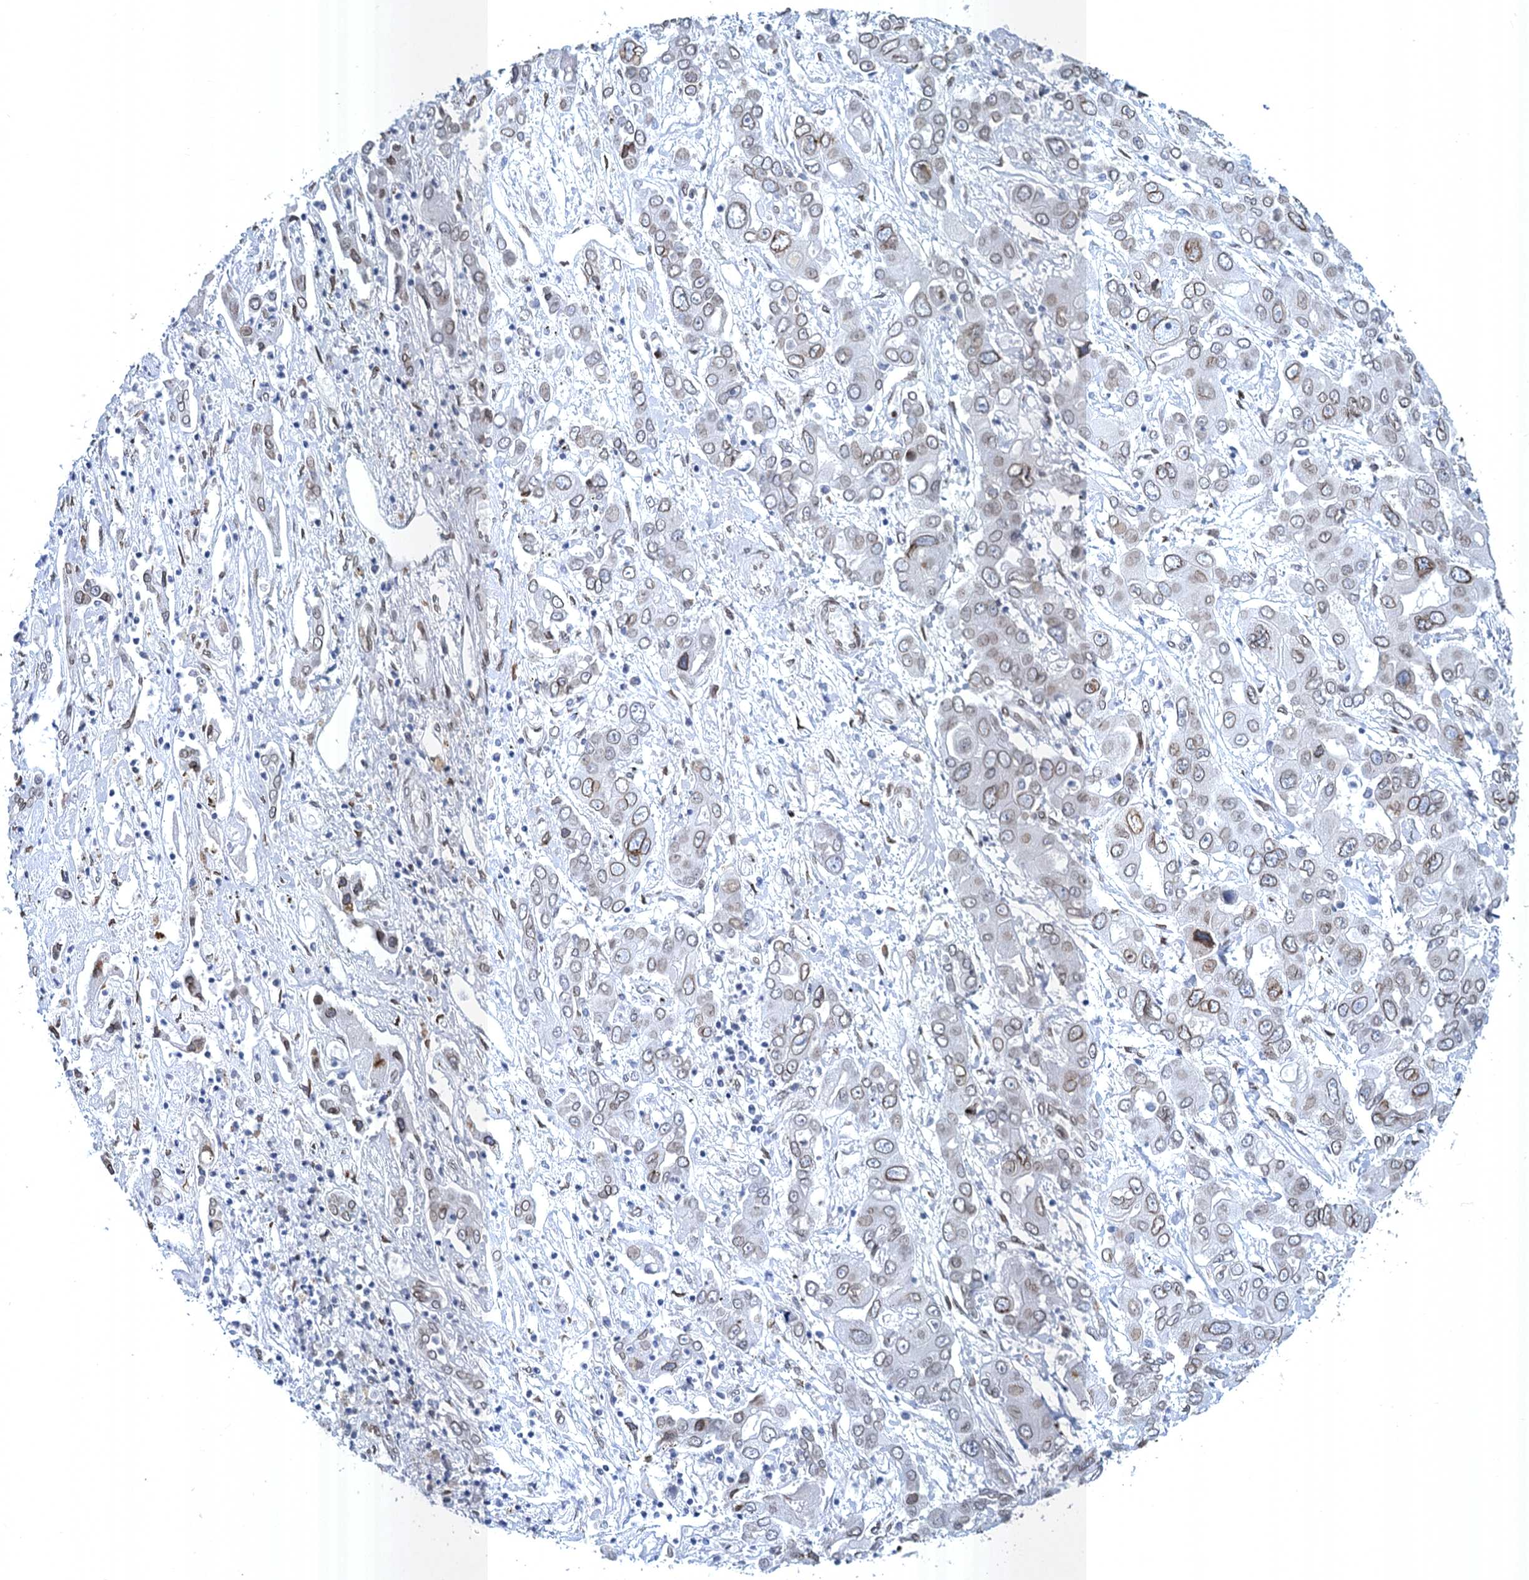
{"staining": {"intensity": "weak", "quantity": ">75%", "location": "cytoplasmic/membranous,nuclear"}, "tissue": "liver cancer", "cell_type": "Tumor cells", "image_type": "cancer", "snomed": [{"axis": "morphology", "description": "Cholangiocarcinoma"}, {"axis": "topography", "description": "Liver"}], "caption": "Immunohistochemical staining of human liver cancer shows weak cytoplasmic/membranous and nuclear protein staining in about >75% of tumor cells.", "gene": "PRSS35", "patient": {"sex": "male", "age": 67}}